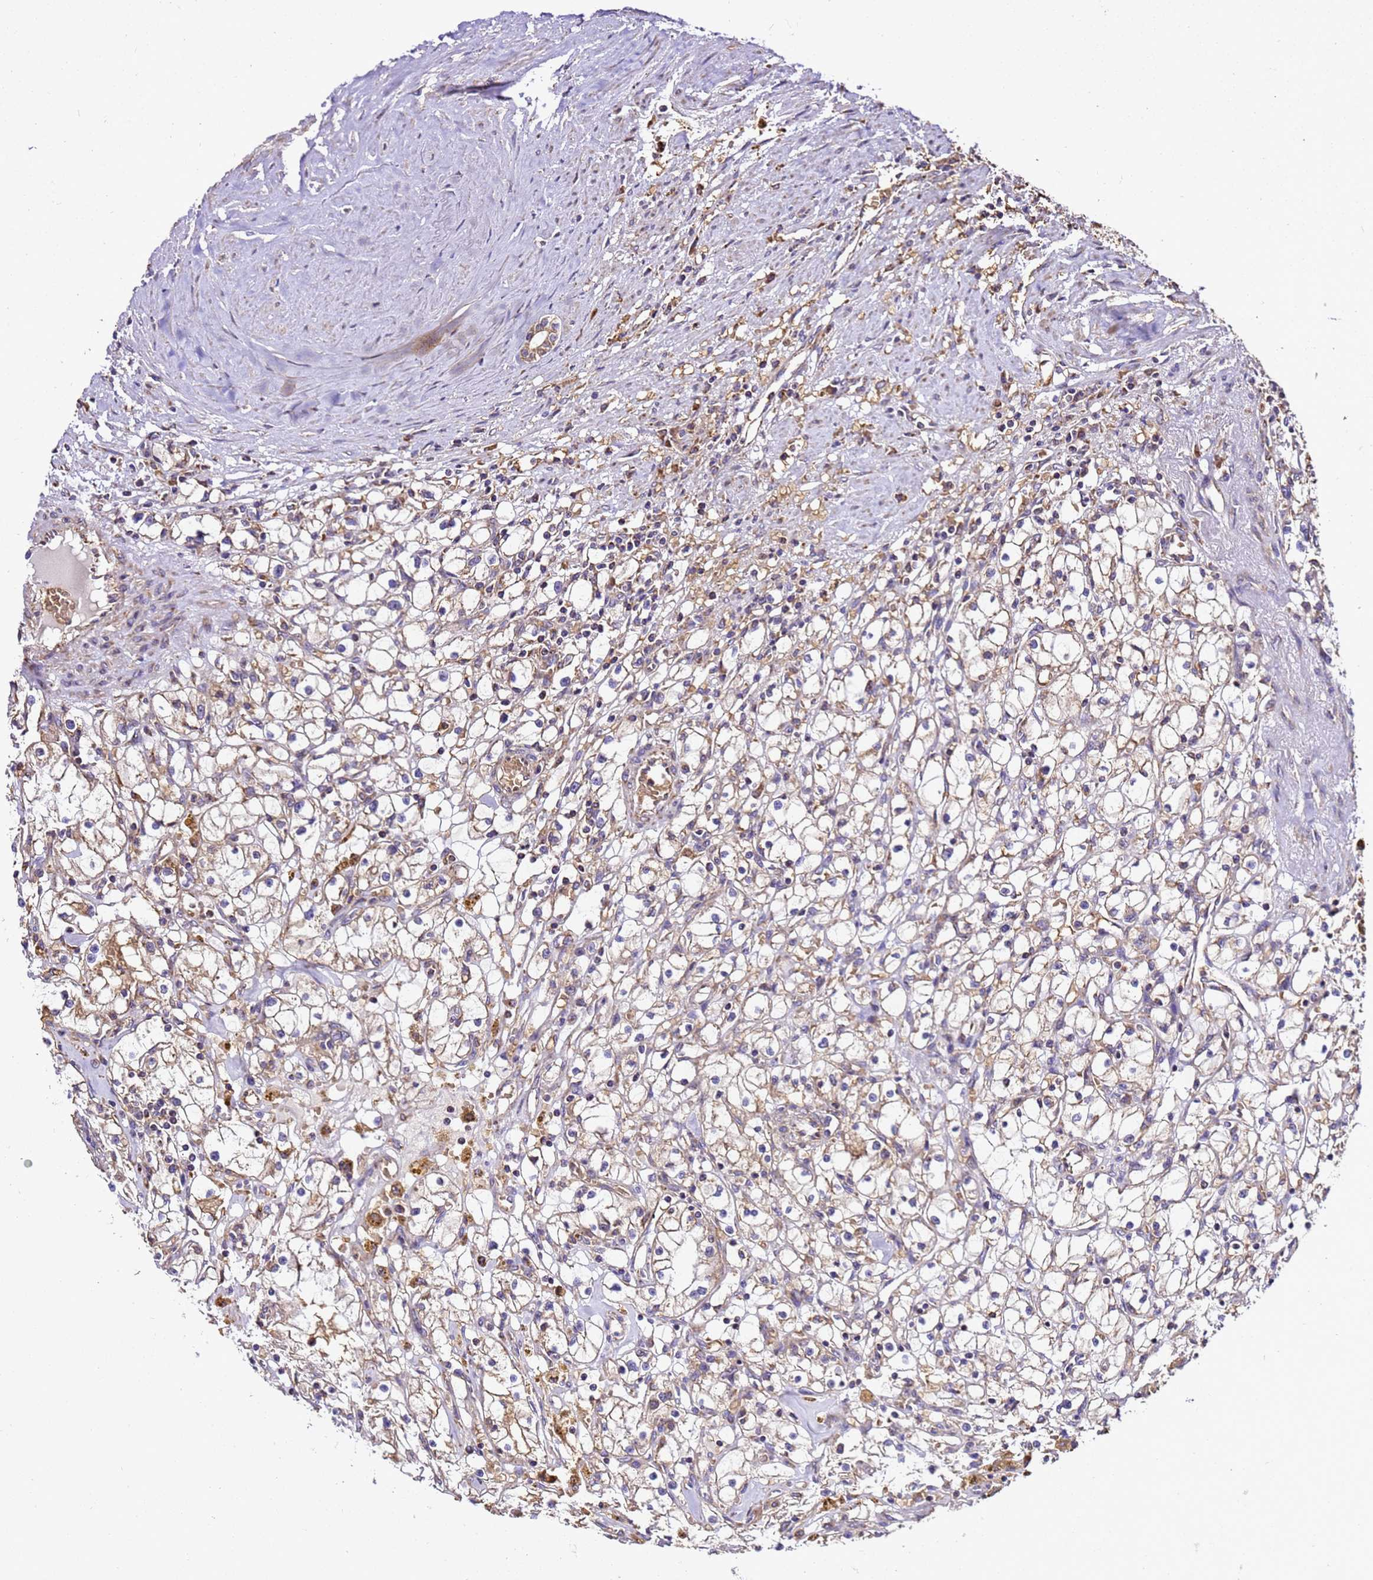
{"staining": {"intensity": "moderate", "quantity": "25%-75%", "location": "cytoplasmic/membranous"}, "tissue": "renal cancer", "cell_type": "Tumor cells", "image_type": "cancer", "snomed": [{"axis": "morphology", "description": "Adenocarcinoma, NOS"}, {"axis": "topography", "description": "Kidney"}], "caption": "Immunohistochemistry (DAB) staining of human renal cancer demonstrates moderate cytoplasmic/membranous protein staining in about 25%-75% of tumor cells.", "gene": "LRRIQ1", "patient": {"sex": "male", "age": 56}}